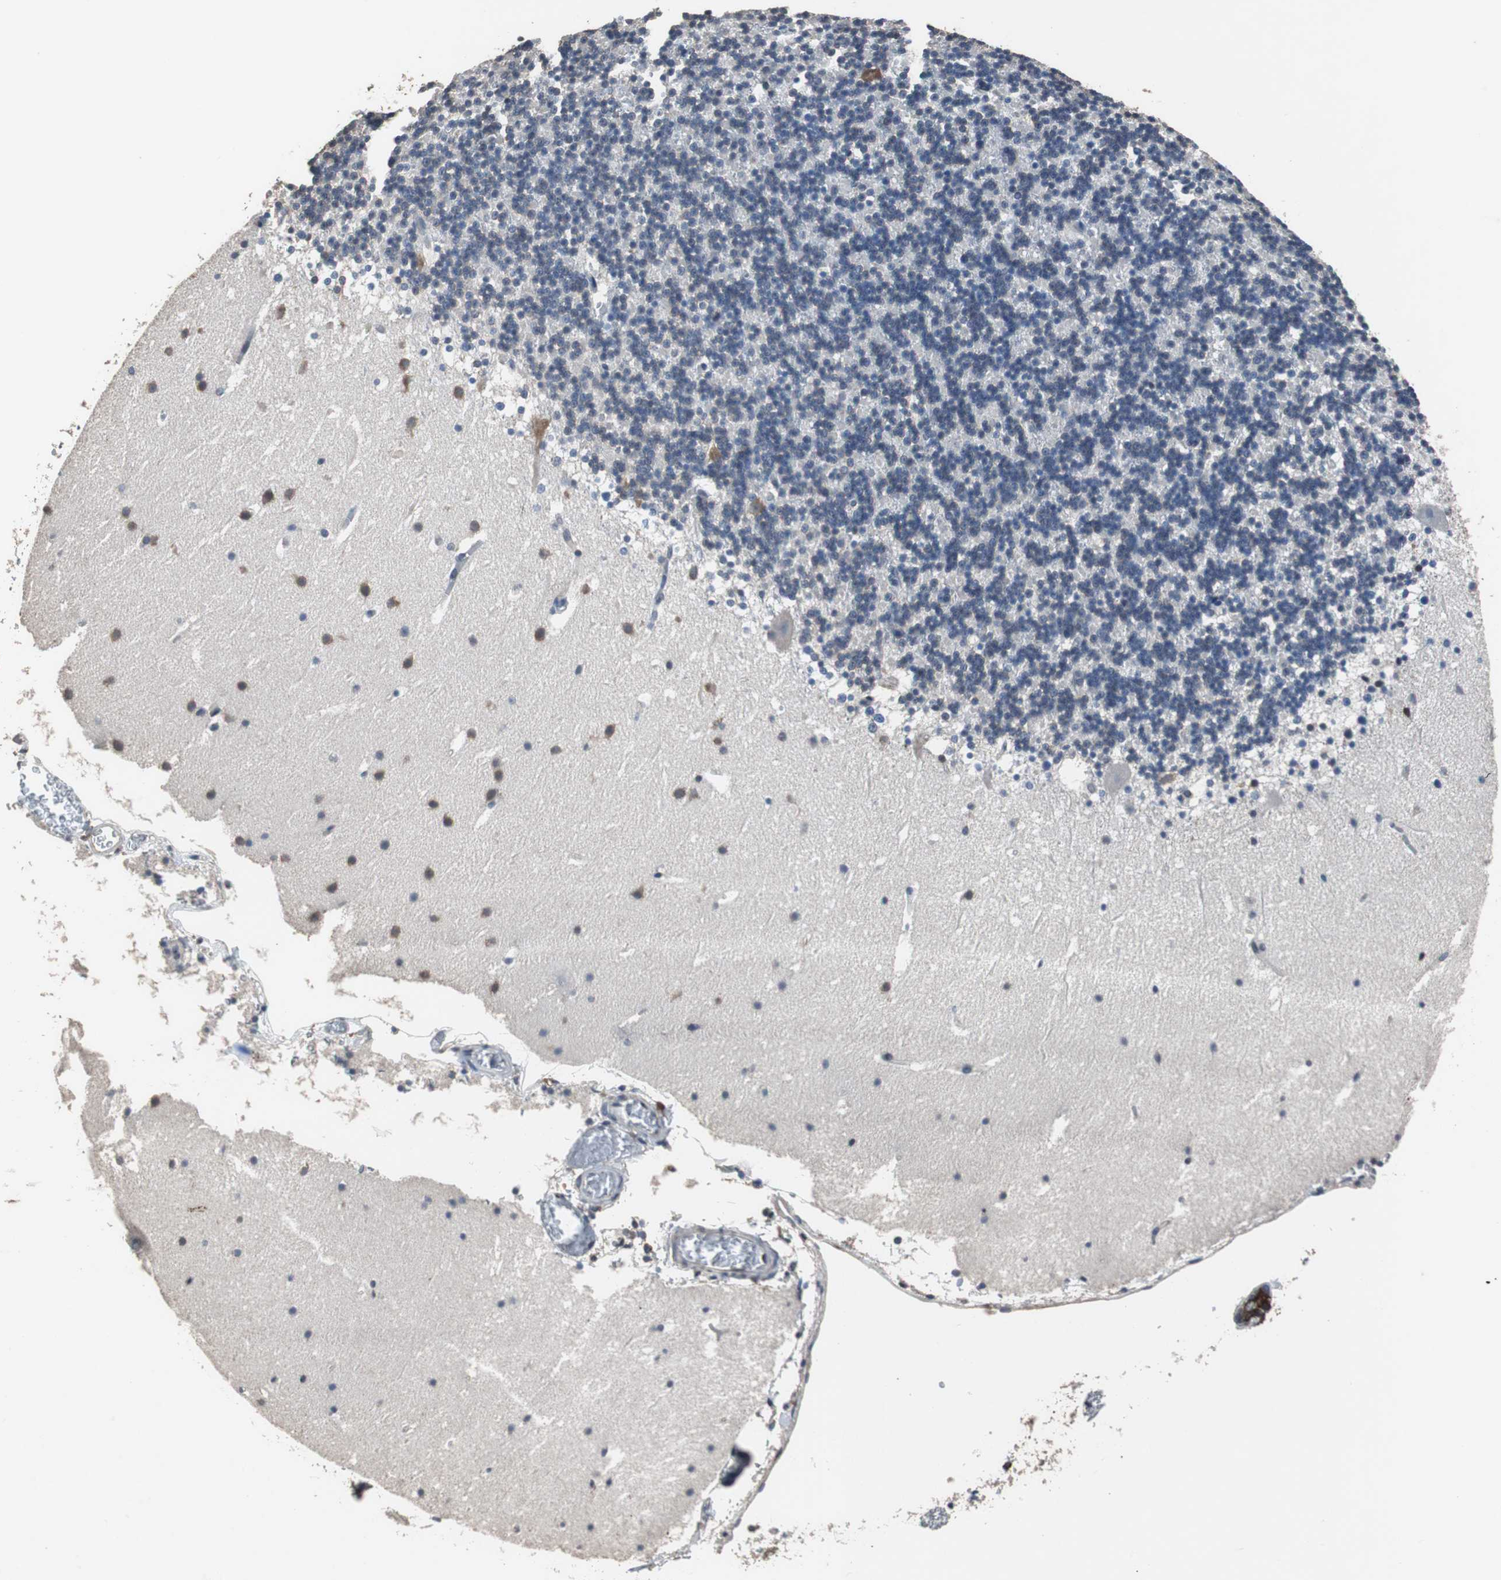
{"staining": {"intensity": "negative", "quantity": "none", "location": "none"}, "tissue": "cerebellum", "cell_type": "Cells in granular layer", "image_type": "normal", "snomed": [{"axis": "morphology", "description": "Normal tissue, NOS"}, {"axis": "topography", "description": "Cerebellum"}], "caption": "The image demonstrates no significant staining in cells in granular layer of cerebellum.", "gene": "USP10", "patient": {"sex": "male", "age": 45}}